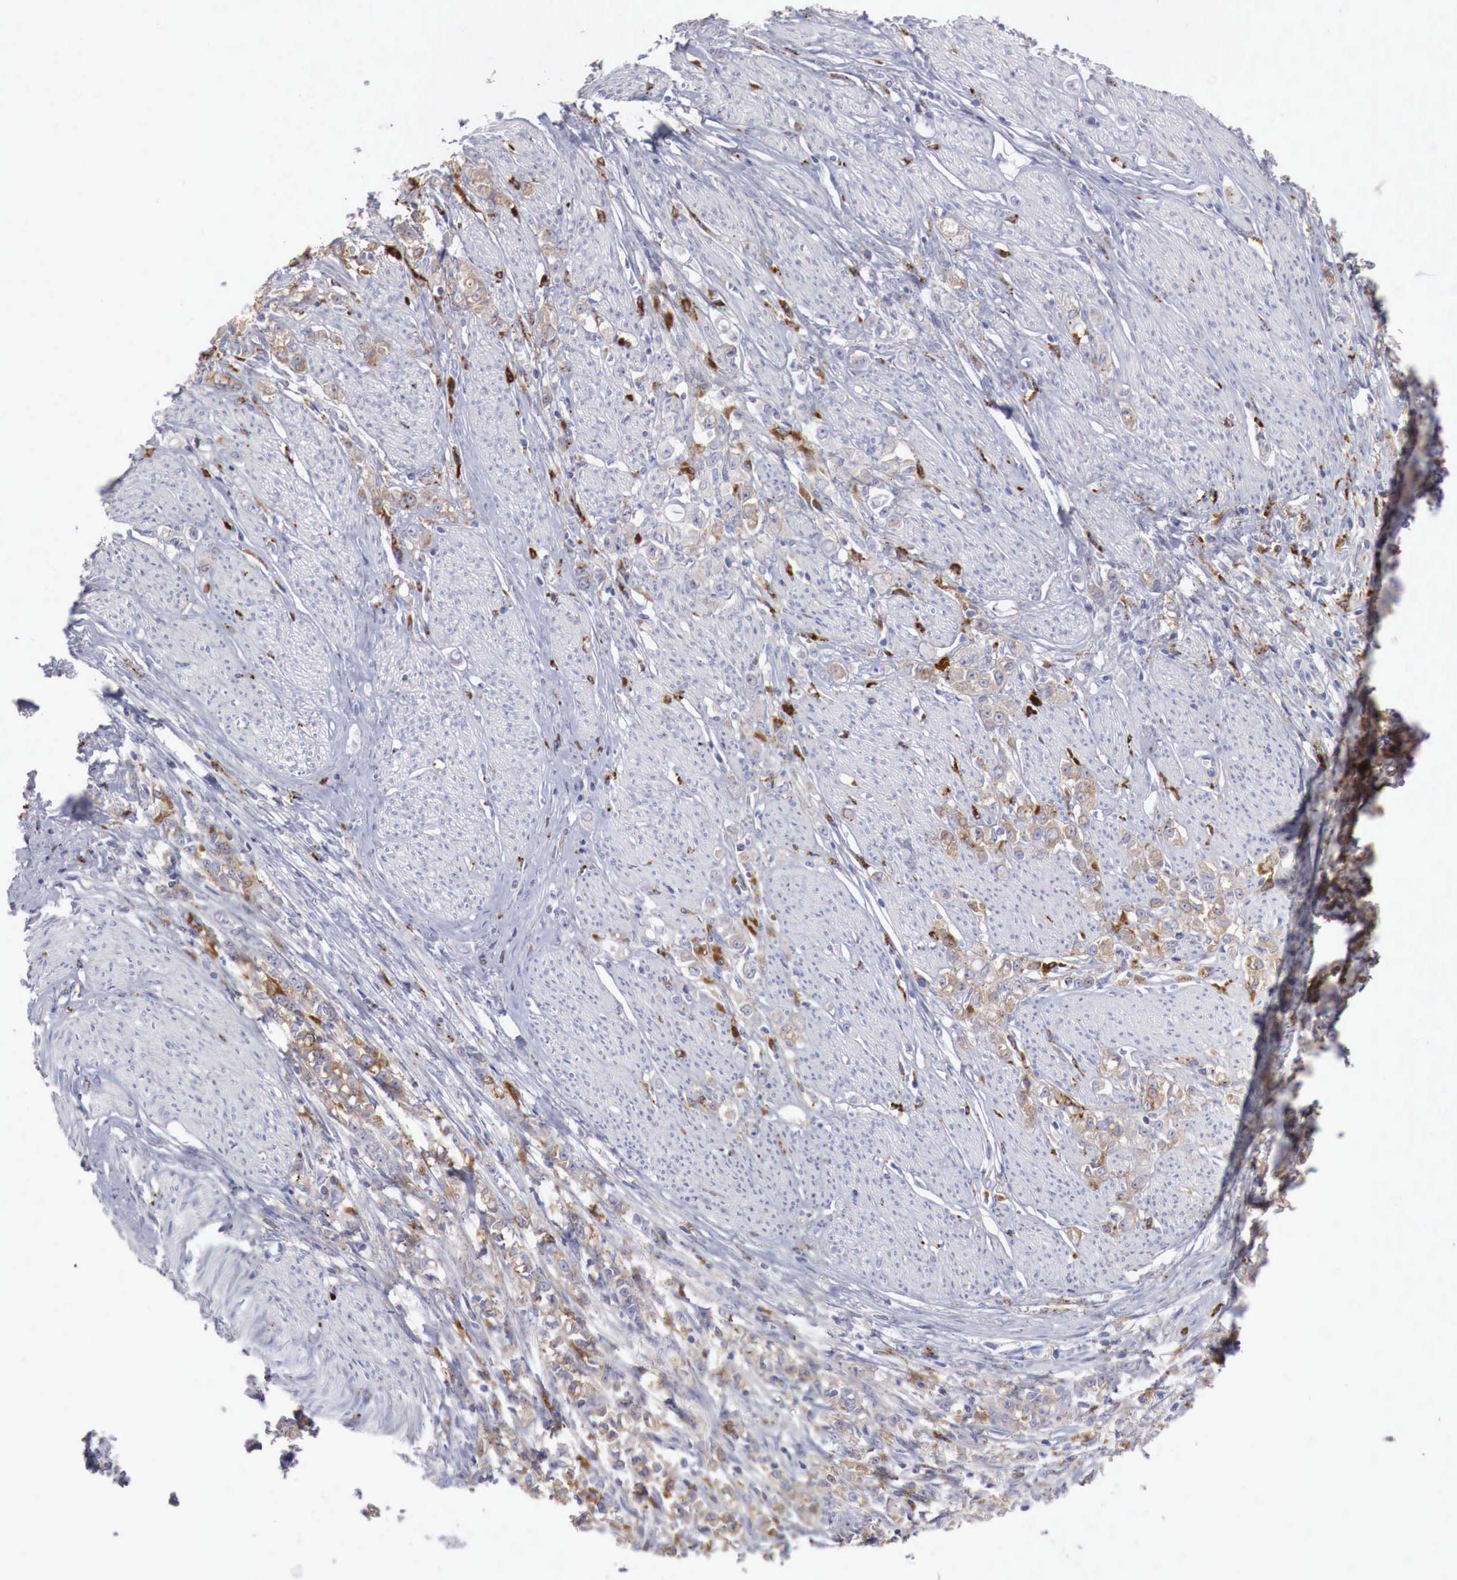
{"staining": {"intensity": "weak", "quantity": "<25%", "location": "cytoplasmic/membranous"}, "tissue": "stomach cancer", "cell_type": "Tumor cells", "image_type": "cancer", "snomed": [{"axis": "morphology", "description": "Adenocarcinoma, NOS"}, {"axis": "topography", "description": "Stomach"}], "caption": "Immunohistochemistry image of human stomach cancer stained for a protein (brown), which demonstrates no expression in tumor cells.", "gene": "GLA", "patient": {"sex": "male", "age": 72}}